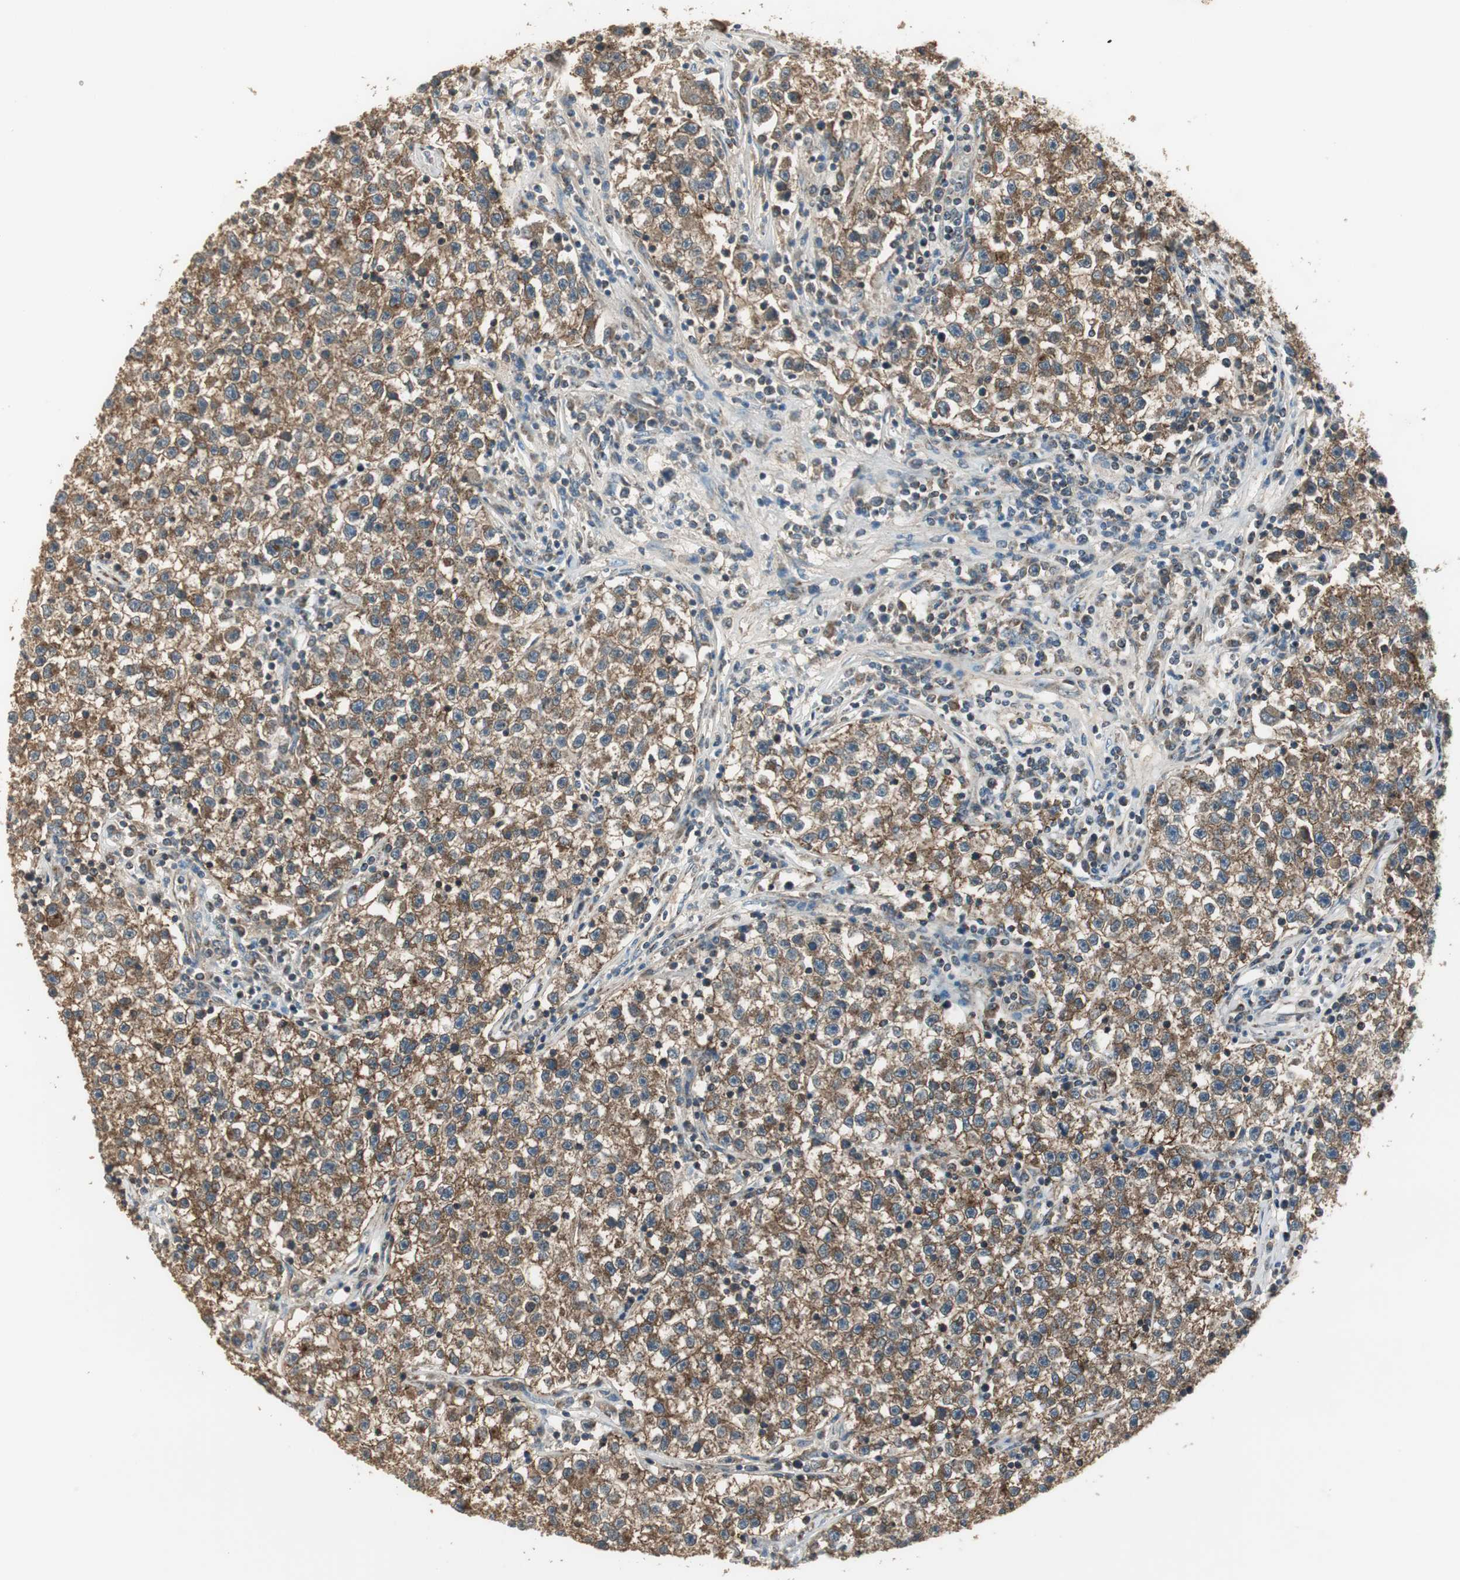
{"staining": {"intensity": "strong", "quantity": ">75%", "location": "cytoplasmic/membranous"}, "tissue": "testis cancer", "cell_type": "Tumor cells", "image_type": "cancer", "snomed": [{"axis": "morphology", "description": "Seminoma, NOS"}, {"axis": "topography", "description": "Testis"}], "caption": "Protein expression analysis of testis seminoma exhibits strong cytoplasmic/membranous positivity in approximately >75% of tumor cells.", "gene": "MSTO1", "patient": {"sex": "male", "age": 22}}